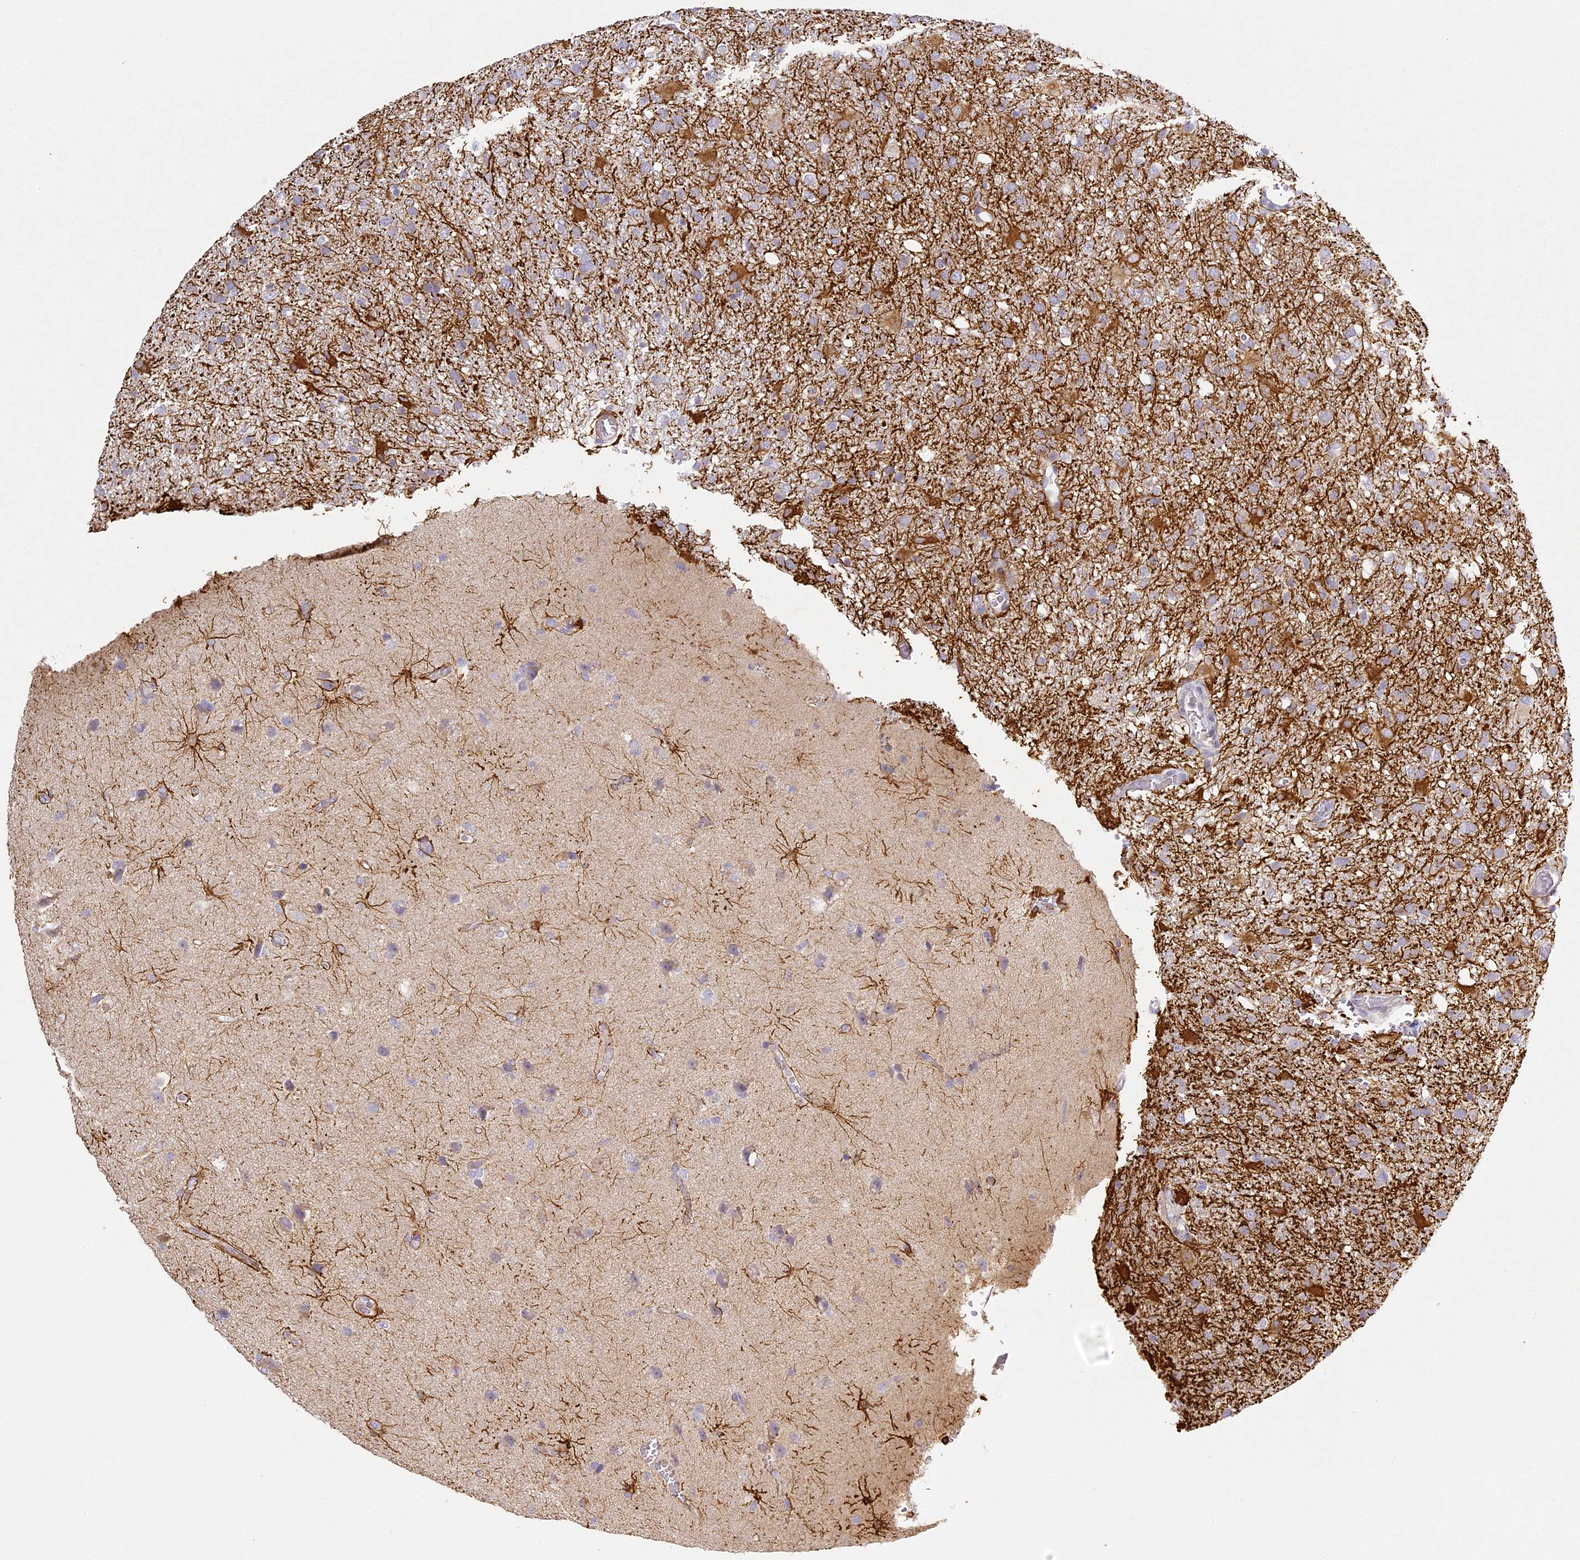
{"staining": {"intensity": "strong", "quantity": "<25%", "location": "cytoplasmic/membranous"}, "tissue": "glioma", "cell_type": "Tumor cells", "image_type": "cancer", "snomed": [{"axis": "morphology", "description": "Glioma, malignant, High grade"}, {"axis": "topography", "description": "Brain"}], "caption": "Immunohistochemistry (IHC) histopathology image of malignant glioma (high-grade) stained for a protein (brown), which shows medium levels of strong cytoplasmic/membranous staining in approximately <25% of tumor cells.", "gene": "MED28", "patient": {"sex": "female", "age": 57}}